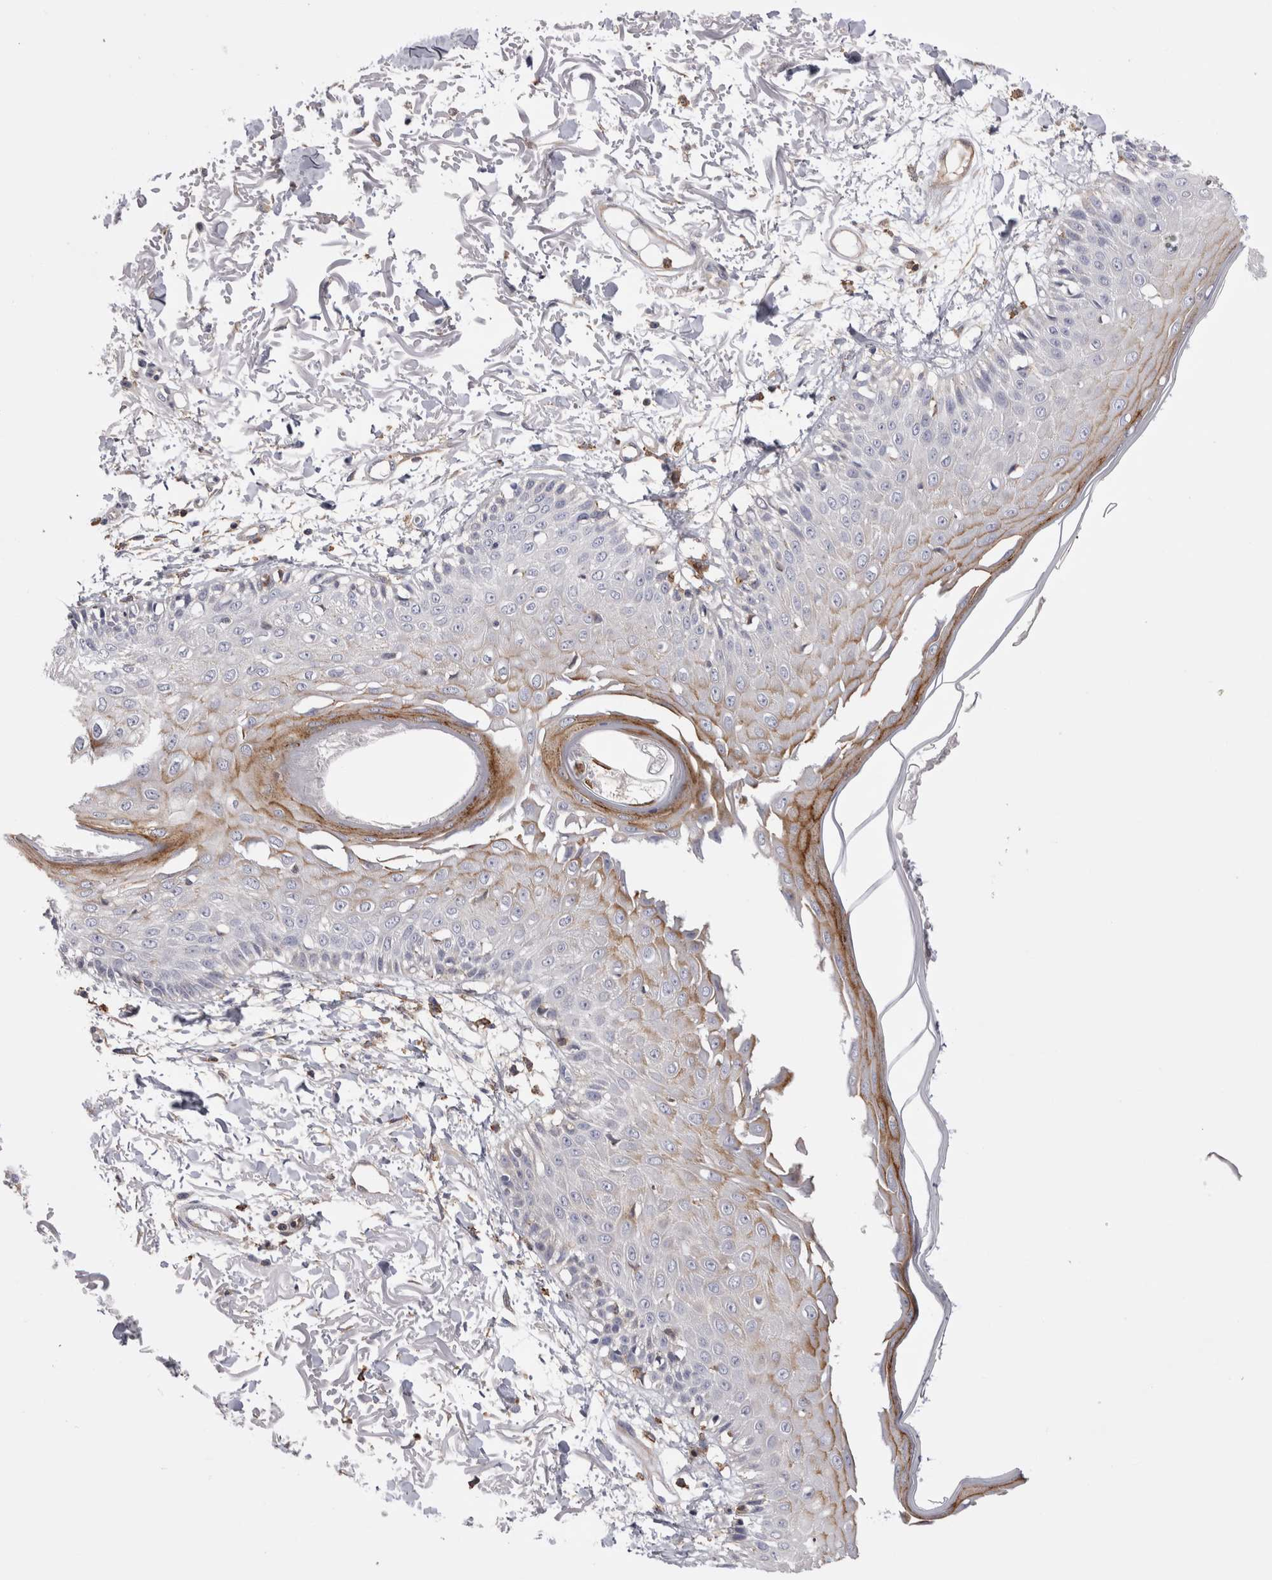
{"staining": {"intensity": "moderate", "quantity": ">75%", "location": "cytoplasmic/membranous"}, "tissue": "skin", "cell_type": "Fibroblasts", "image_type": "normal", "snomed": [{"axis": "morphology", "description": "Normal tissue, NOS"}, {"axis": "morphology", "description": "Squamous cell carcinoma, NOS"}, {"axis": "topography", "description": "Skin"}, {"axis": "topography", "description": "Peripheral nerve tissue"}], "caption": "Skin stained with immunohistochemistry reveals moderate cytoplasmic/membranous positivity in approximately >75% of fibroblasts. The staining was performed using DAB (3,3'-diaminobenzidine) to visualize the protein expression in brown, while the nuclei were stained in blue with hematoxylin (Magnification: 20x).", "gene": "RAB11FIP1", "patient": {"sex": "male", "age": 83}}